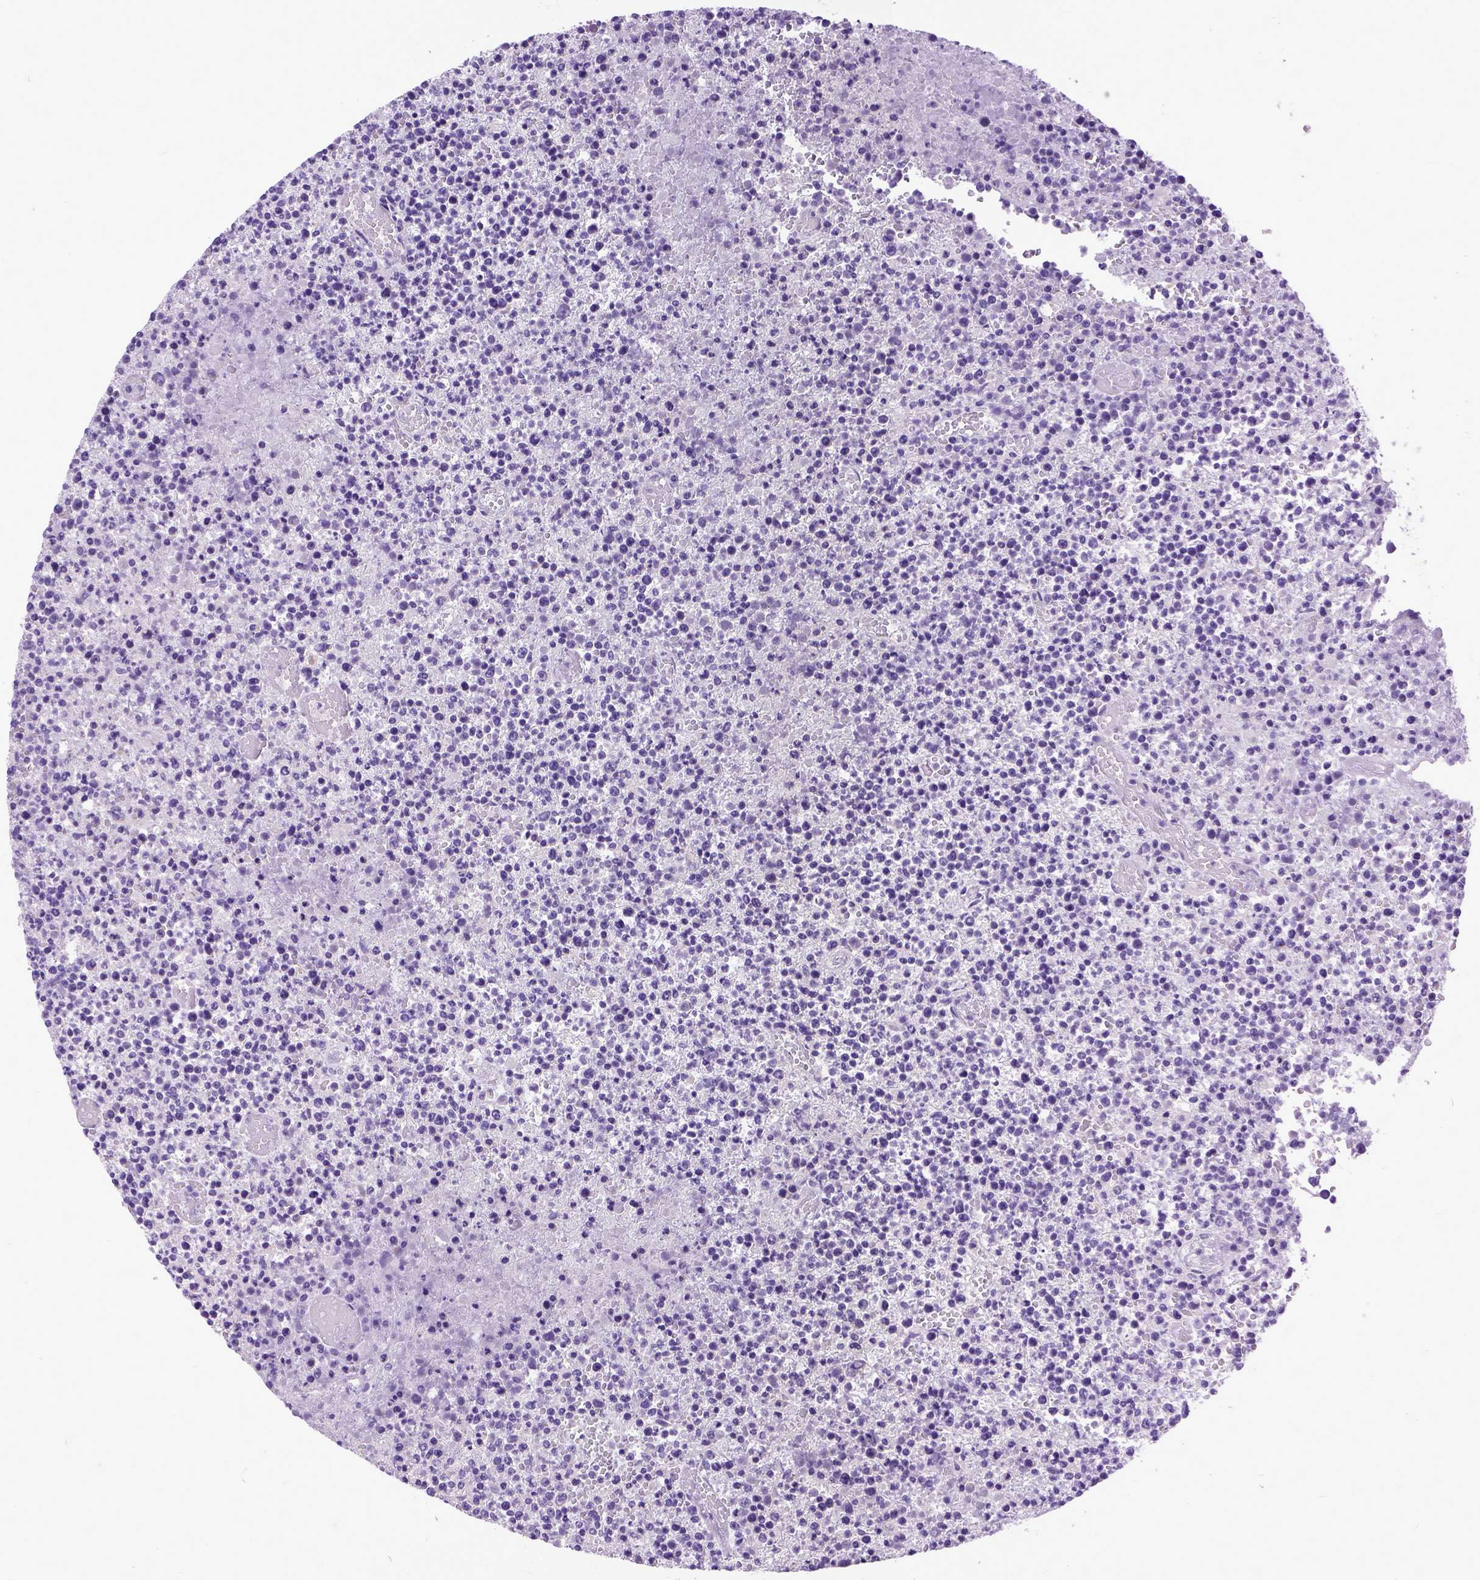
{"staining": {"intensity": "negative", "quantity": "none", "location": "none"}, "tissue": "lymphoma", "cell_type": "Tumor cells", "image_type": "cancer", "snomed": [{"axis": "morphology", "description": "Malignant lymphoma, non-Hodgkin's type, High grade"}, {"axis": "topography", "description": "Lymph node"}], "caption": "This image is of malignant lymphoma, non-Hodgkin's type (high-grade) stained with immunohistochemistry to label a protein in brown with the nuclei are counter-stained blue. There is no staining in tumor cells.", "gene": "PPL", "patient": {"sex": "male", "age": 13}}